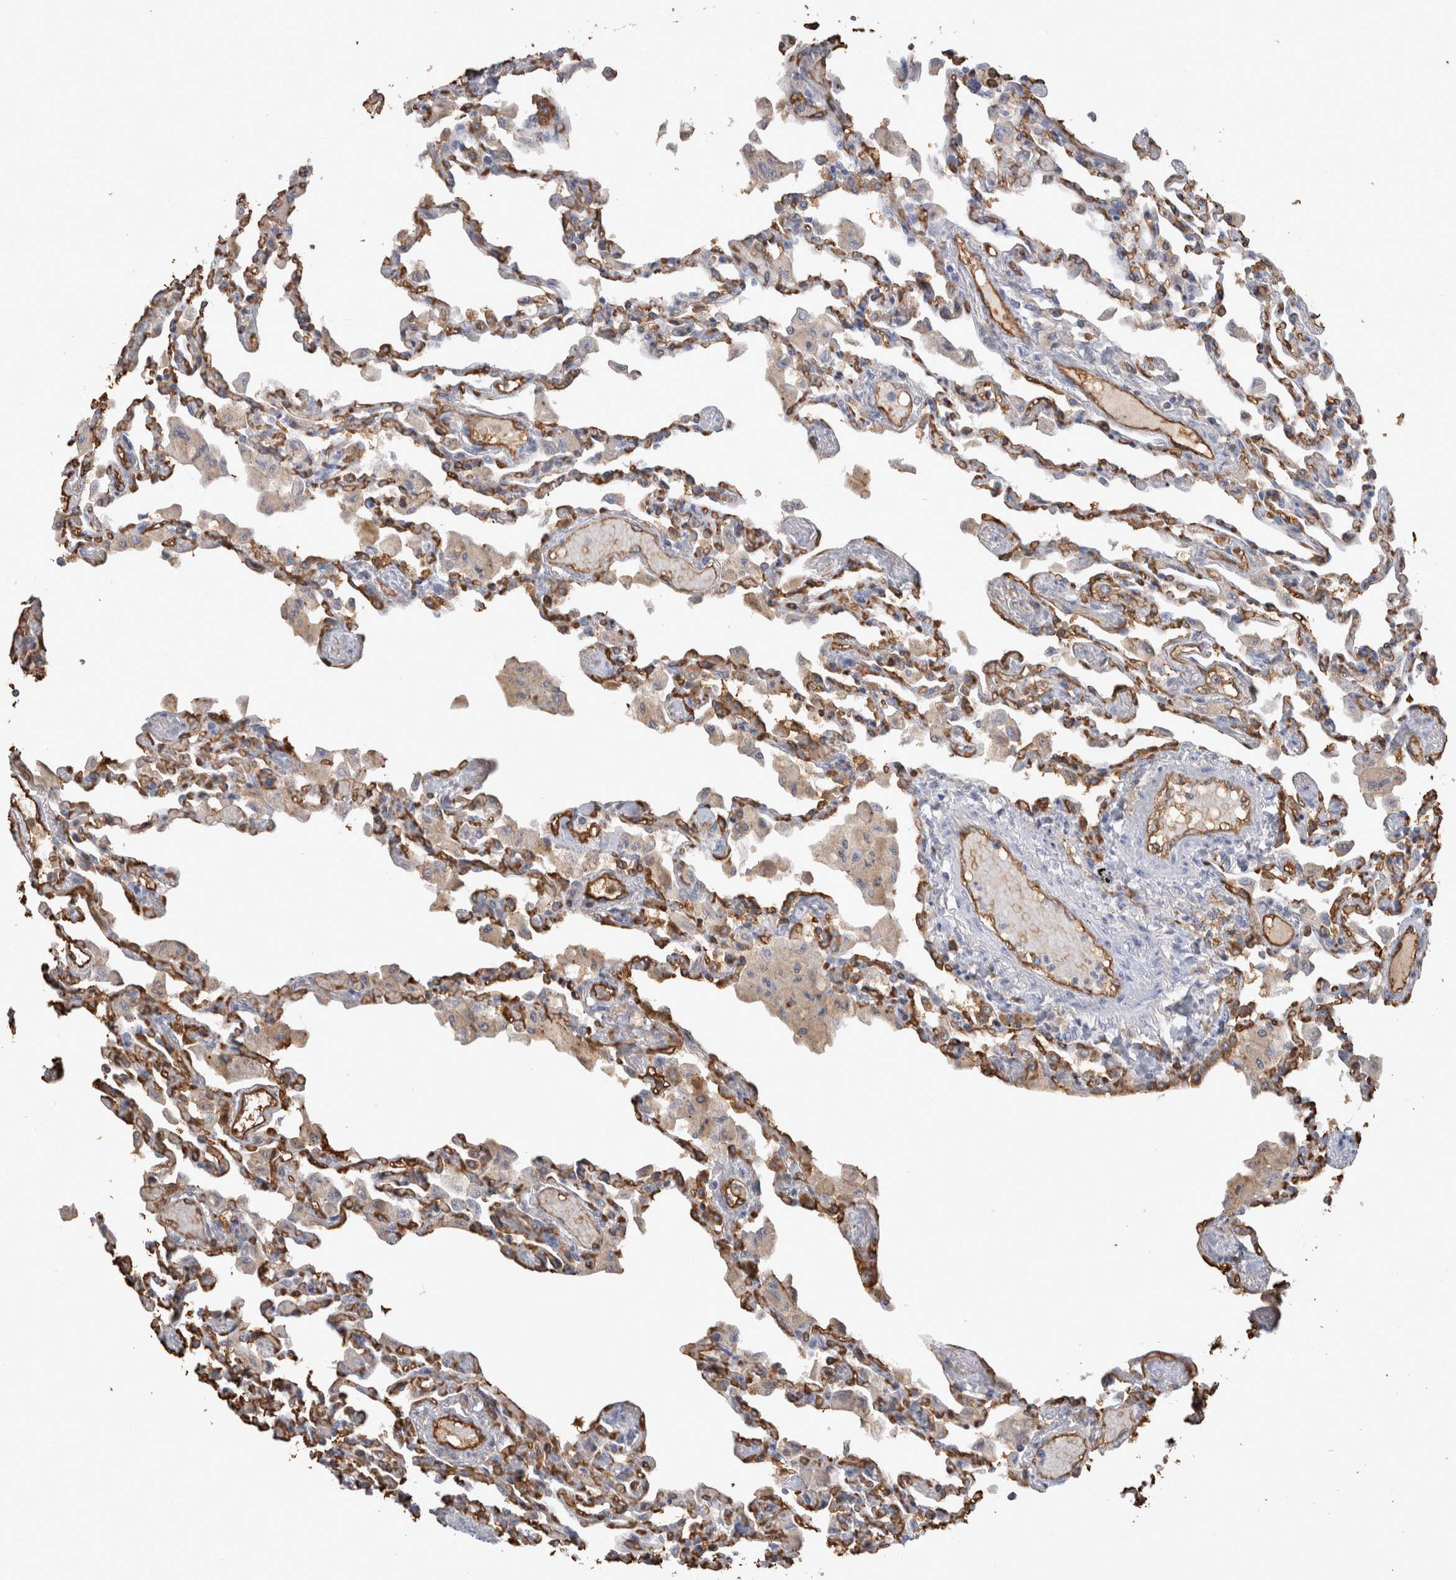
{"staining": {"intensity": "negative", "quantity": "none", "location": "none"}, "tissue": "lung", "cell_type": "Alveolar cells", "image_type": "normal", "snomed": [{"axis": "morphology", "description": "Normal tissue, NOS"}, {"axis": "topography", "description": "Bronchus"}, {"axis": "topography", "description": "Lung"}], "caption": "DAB (3,3'-diaminobenzidine) immunohistochemical staining of normal human lung reveals no significant expression in alveolar cells. The staining is performed using DAB brown chromogen with nuclei counter-stained in using hematoxylin.", "gene": "IL17RC", "patient": {"sex": "female", "age": 49}}